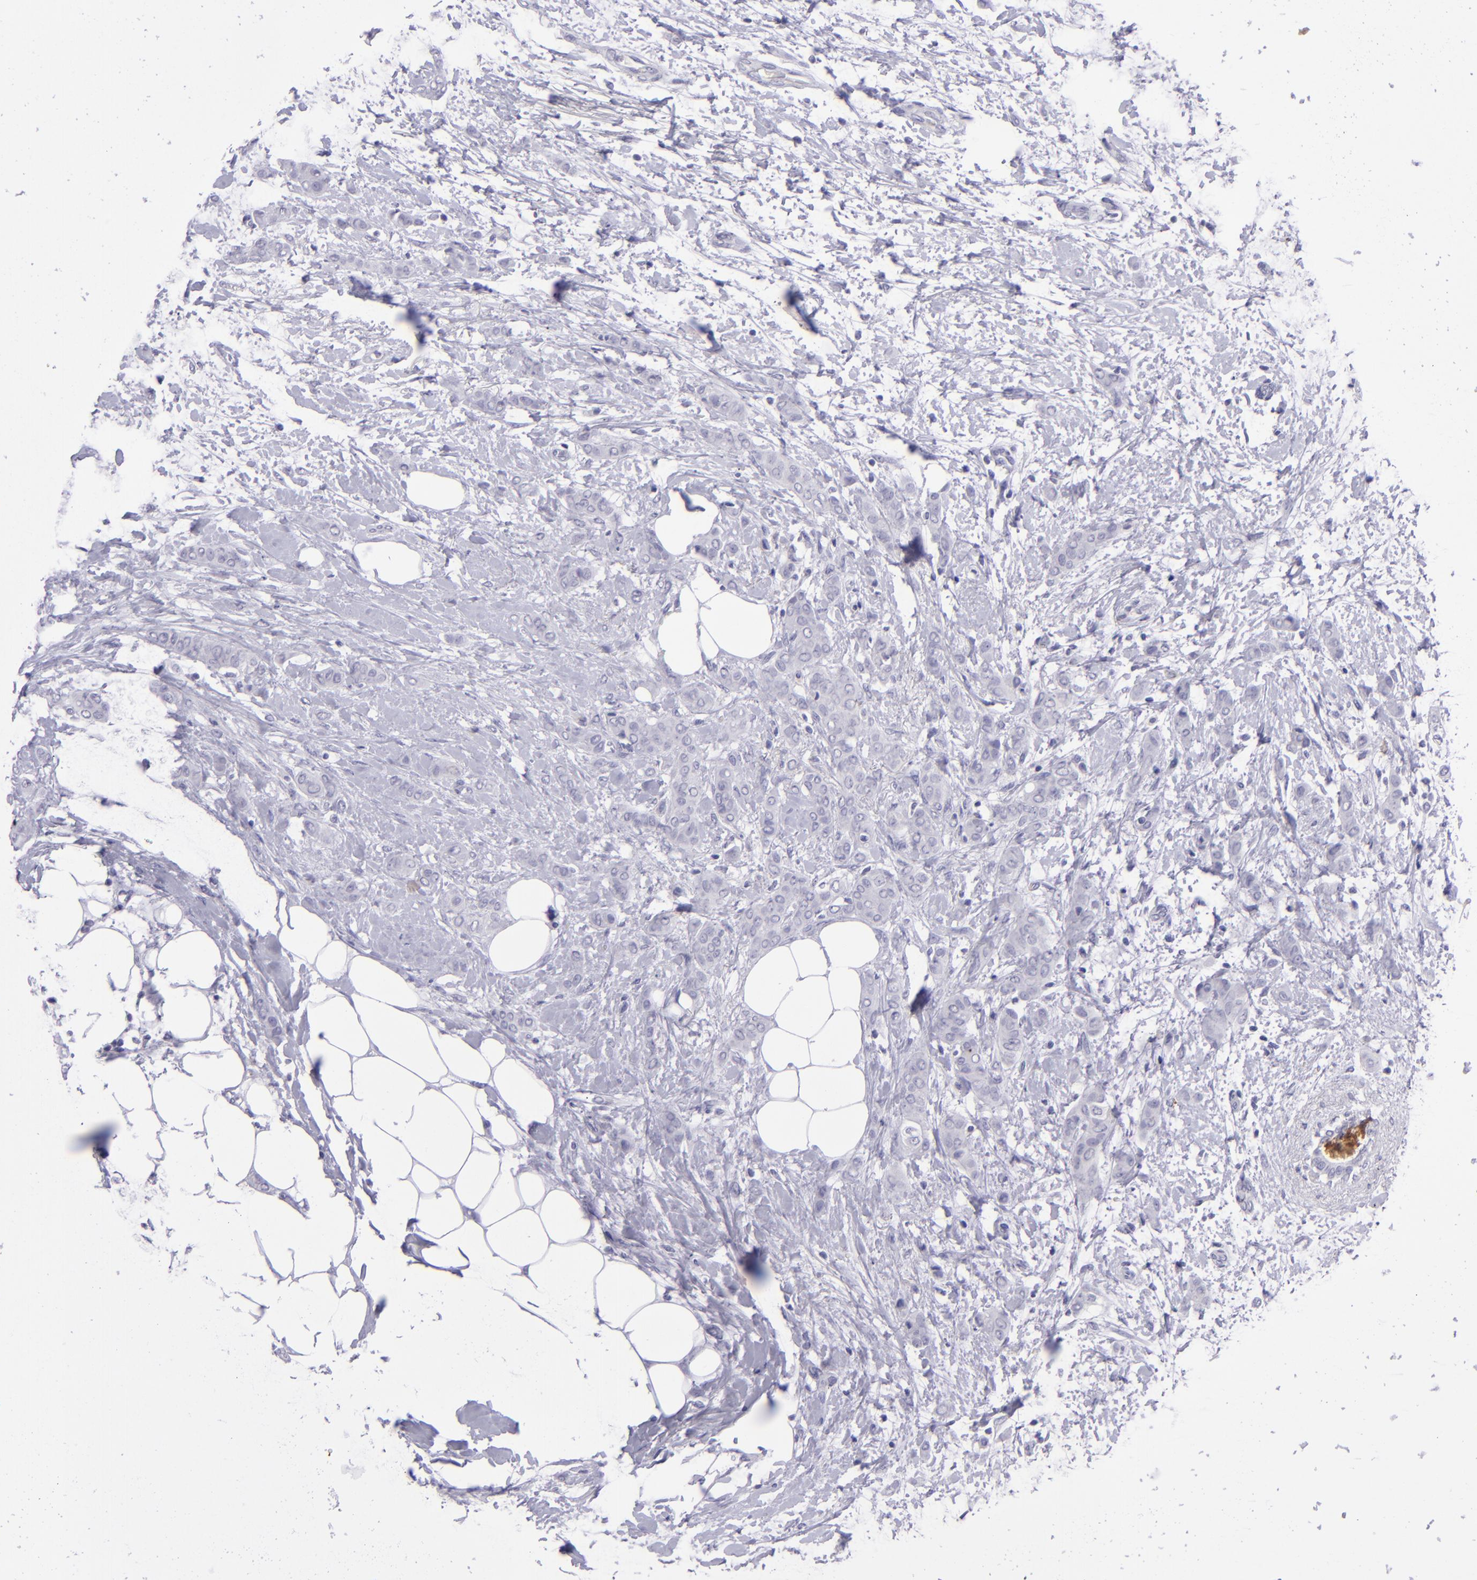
{"staining": {"intensity": "negative", "quantity": "none", "location": "none"}, "tissue": "breast cancer", "cell_type": "Tumor cells", "image_type": "cancer", "snomed": [{"axis": "morphology", "description": "Lobular carcinoma"}, {"axis": "topography", "description": "Breast"}], "caption": "There is no significant positivity in tumor cells of breast cancer (lobular carcinoma). (DAB (3,3'-diaminobenzidine) IHC with hematoxylin counter stain).", "gene": "POU2F2", "patient": {"sex": "female", "age": 55}}